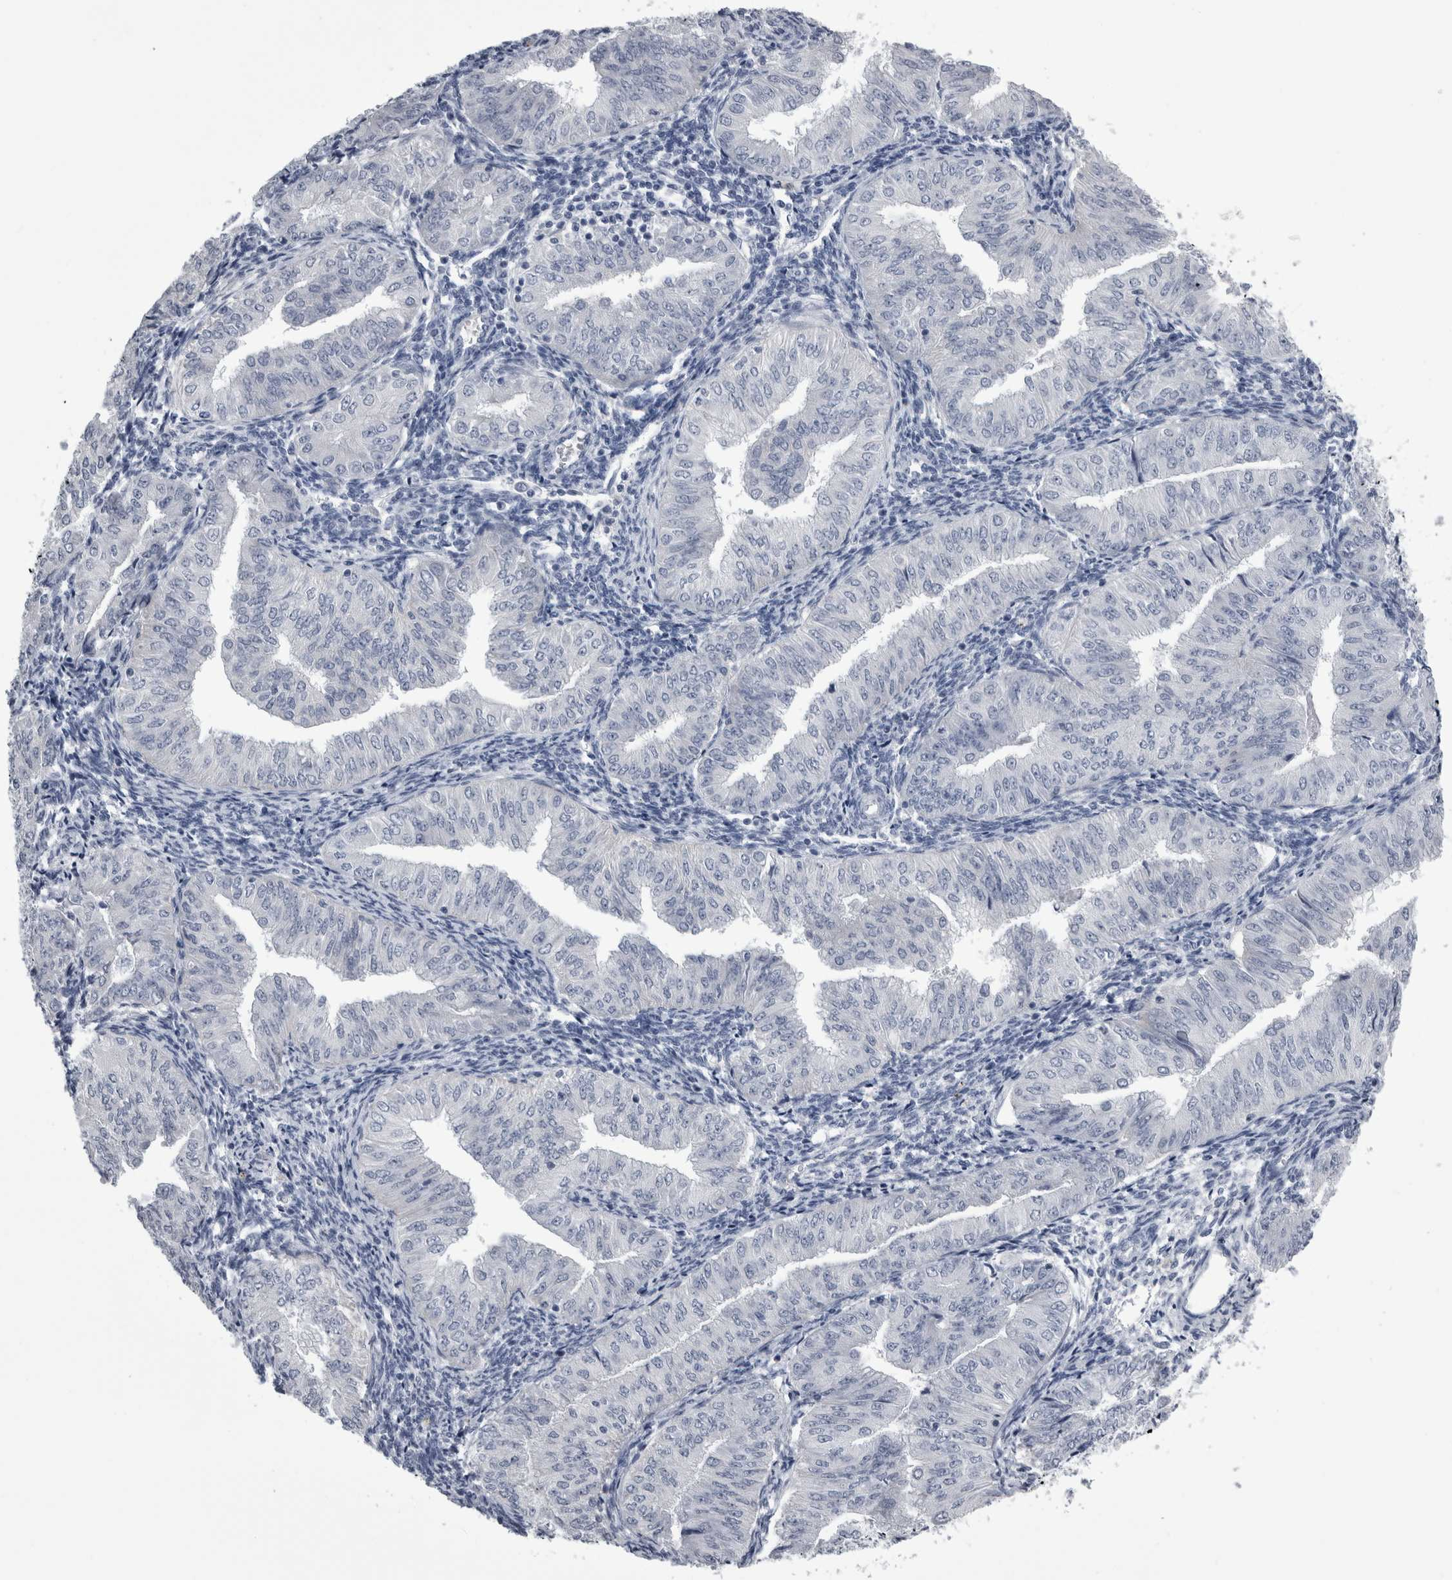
{"staining": {"intensity": "negative", "quantity": "none", "location": "none"}, "tissue": "endometrial cancer", "cell_type": "Tumor cells", "image_type": "cancer", "snomed": [{"axis": "morphology", "description": "Normal tissue, NOS"}, {"axis": "morphology", "description": "Adenocarcinoma, NOS"}, {"axis": "topography", "description": "Endometrium"}], "caption": "Photomicrograph shows no significant protein positivity in tumor cells of endometrial adenocarcinoma. (Immunohistochemistry (ihc), brightfield microscopy, high magnification).", "gene": "ALDH8A1", "patient": {"sex": "female", "age": 53}}